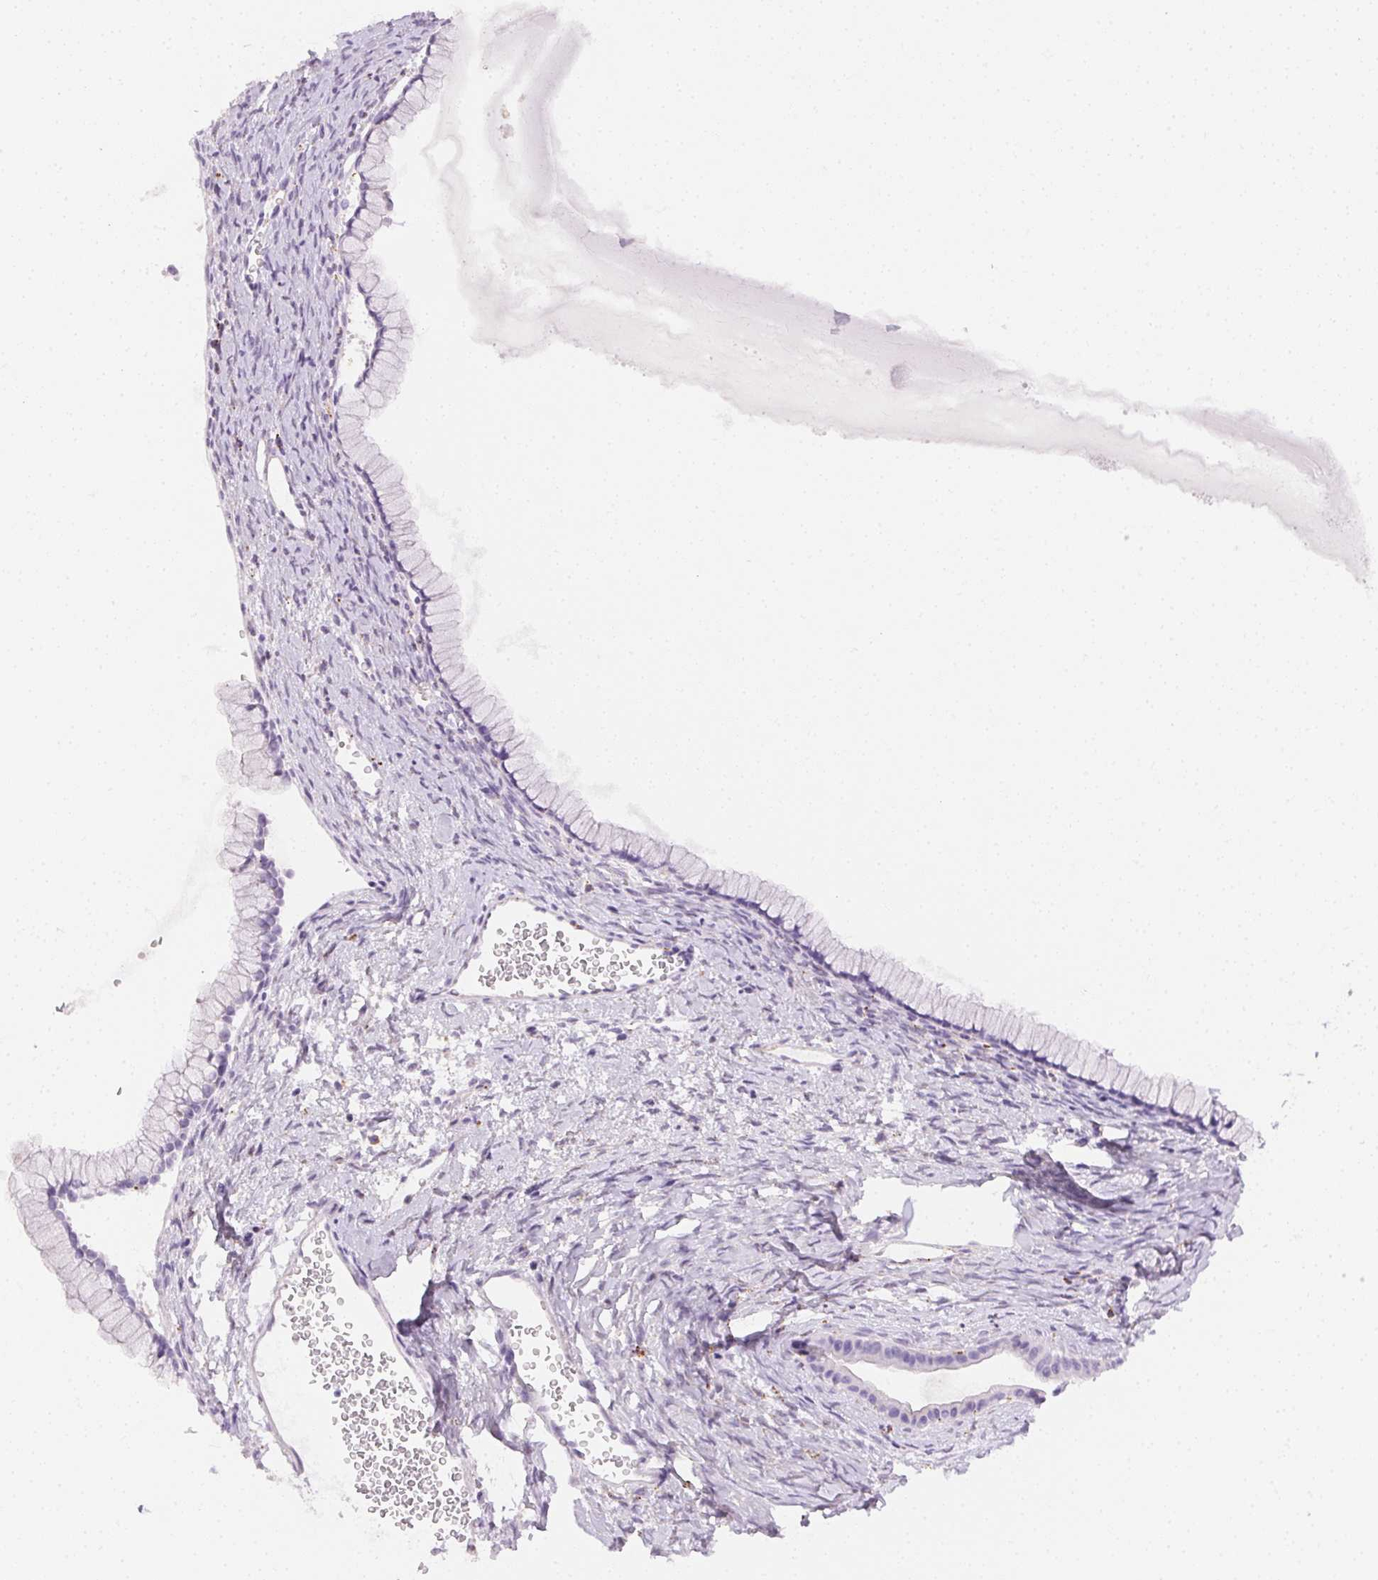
{"staining": {"intensity": "negative", "quantity": "none", "location": "none"}, "tissue": "ovarian cancer", "cell_type": "Tumor cells", "image_type": "cancer", "snomed": [{"axis": "morphology", "description": "Cystadenocarcinoma, mucinous, NOS"}, {"axis": "topography", "description": "Ovary"}], "caption": "Tumor cells show no significant protein expression in ovarian cancer (mucinous cystadenocarcinoma).", "gene": "SCPEP1", "patient": {"sex": "female", "age": 41}}